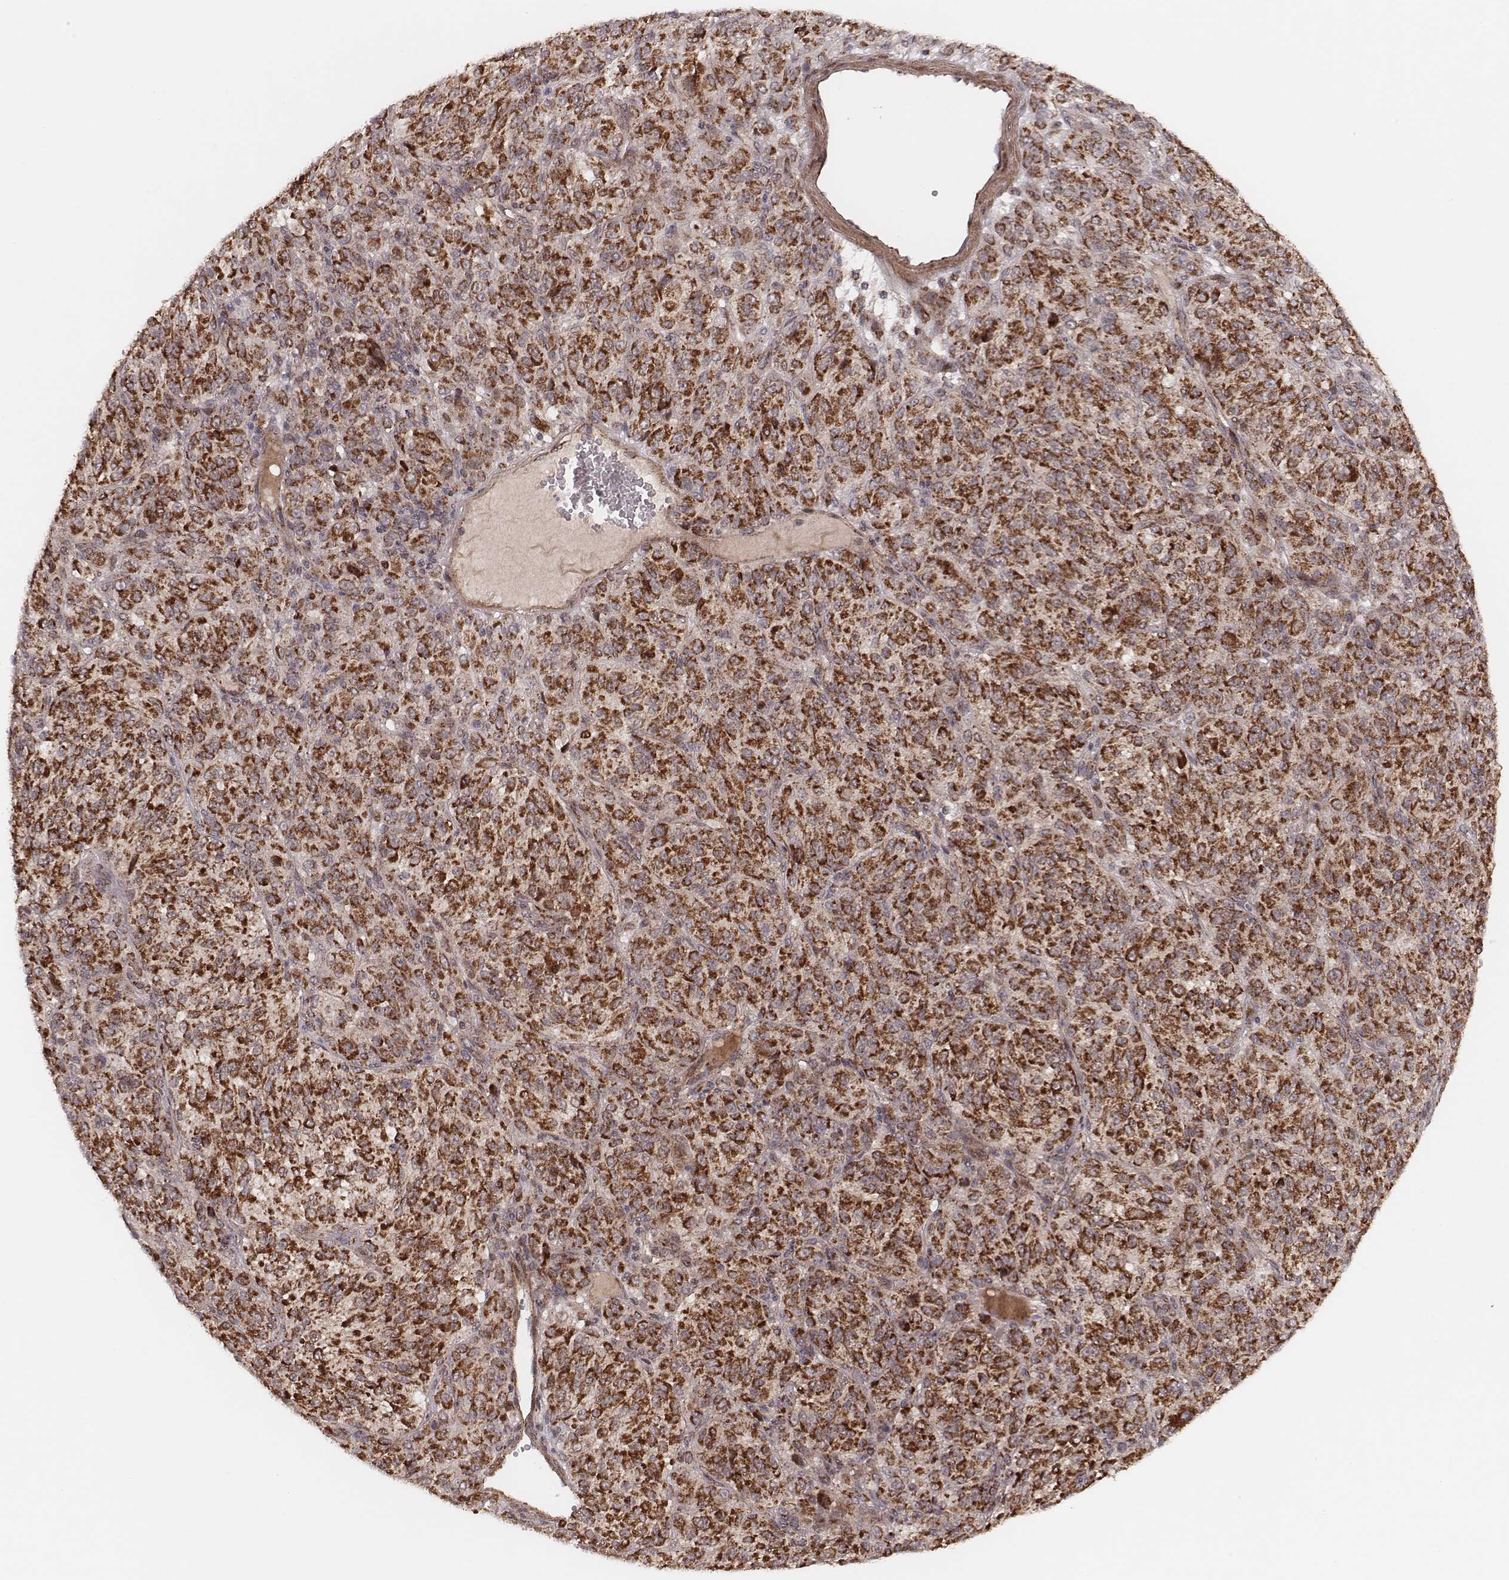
{"staining": {"intensity": "strong", "quantity": ">75%", "location": "cytoplasmic/membranous"}, "tissue": "melanoma", "cell_type": "Tumor cells", "image_type": "cancer", "snomed": [{"axis": "morphology", "description": "Malignant melanoma, Metastatic site"}, {"axis": "topography", "description": "Brain"}], "caption": "Immunohistochemical staining of melanoma exhibits strong cytoplasmic/membranous protein staining in about >75% of tumor cells.", "gene": "NDUFA7", "patient": {"sex": "female", "age": 56}}